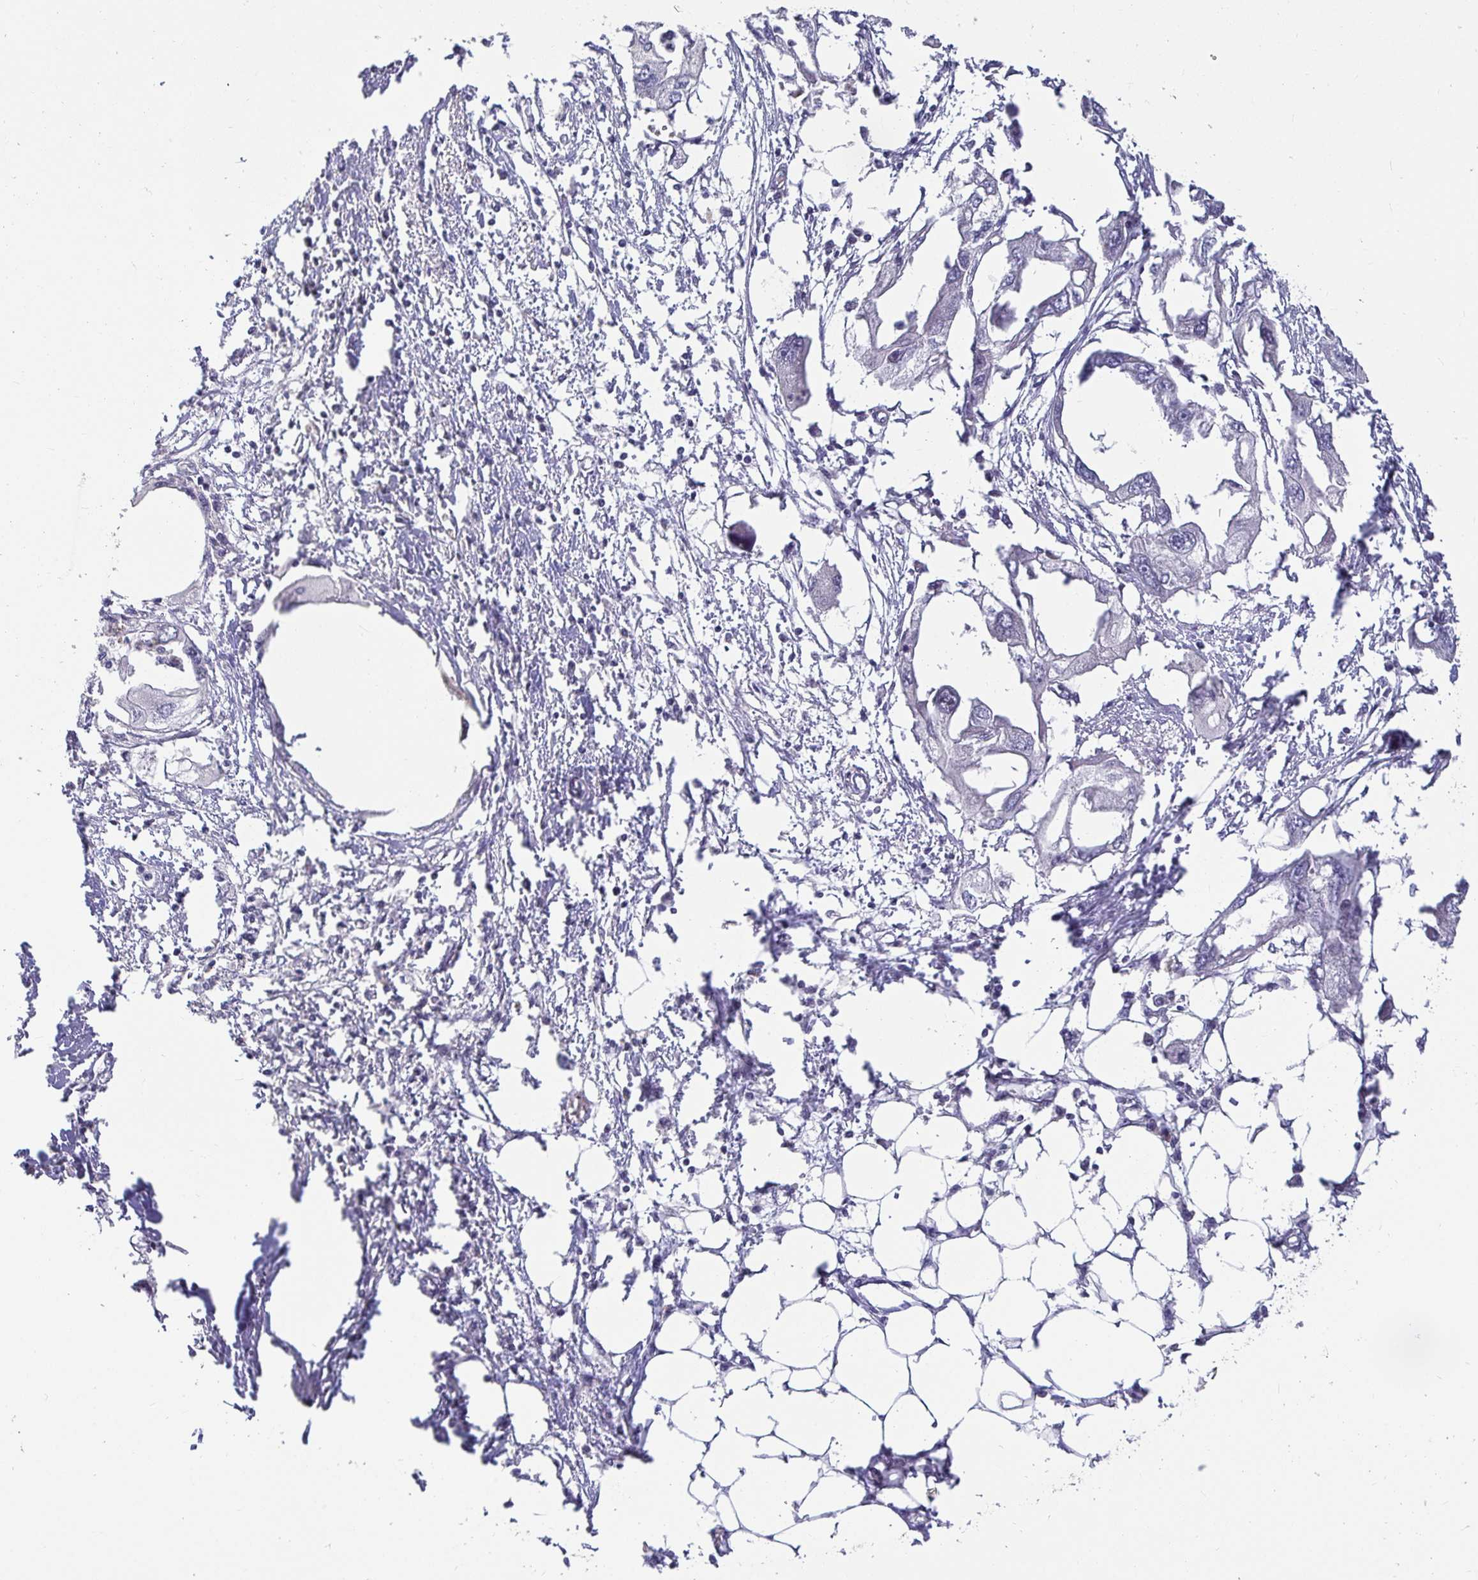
{"staining": {"intensity": "negative", "quantity": "none", "location": "none"}, "tissue": "endometrial cancer", "cell_type": "Tumor cells", "image_type": "cancer", "snomed": [{"axis": "morphology", "description": "Adenocarcinoma, NOS"}, {"axis": "morphology", "description": "Adenocarcinoma, metastatic, NOS"}, {"axis": "topography", "description": "Adipose tissue"}, {"axis": "topography", "description": "Endometrium"}], "caption": "Tumor cells are negative for brown protein staining in endometrial cancer (adenocarcinoma). (Stains: DAB (3,3'-diaminobenzidine) IHC with hematoxylin counter stain, Microscopy: brightfield microscopy at high magnification).", "gene": "ANLN", "patient": {"sex": "female", "age": 67}}